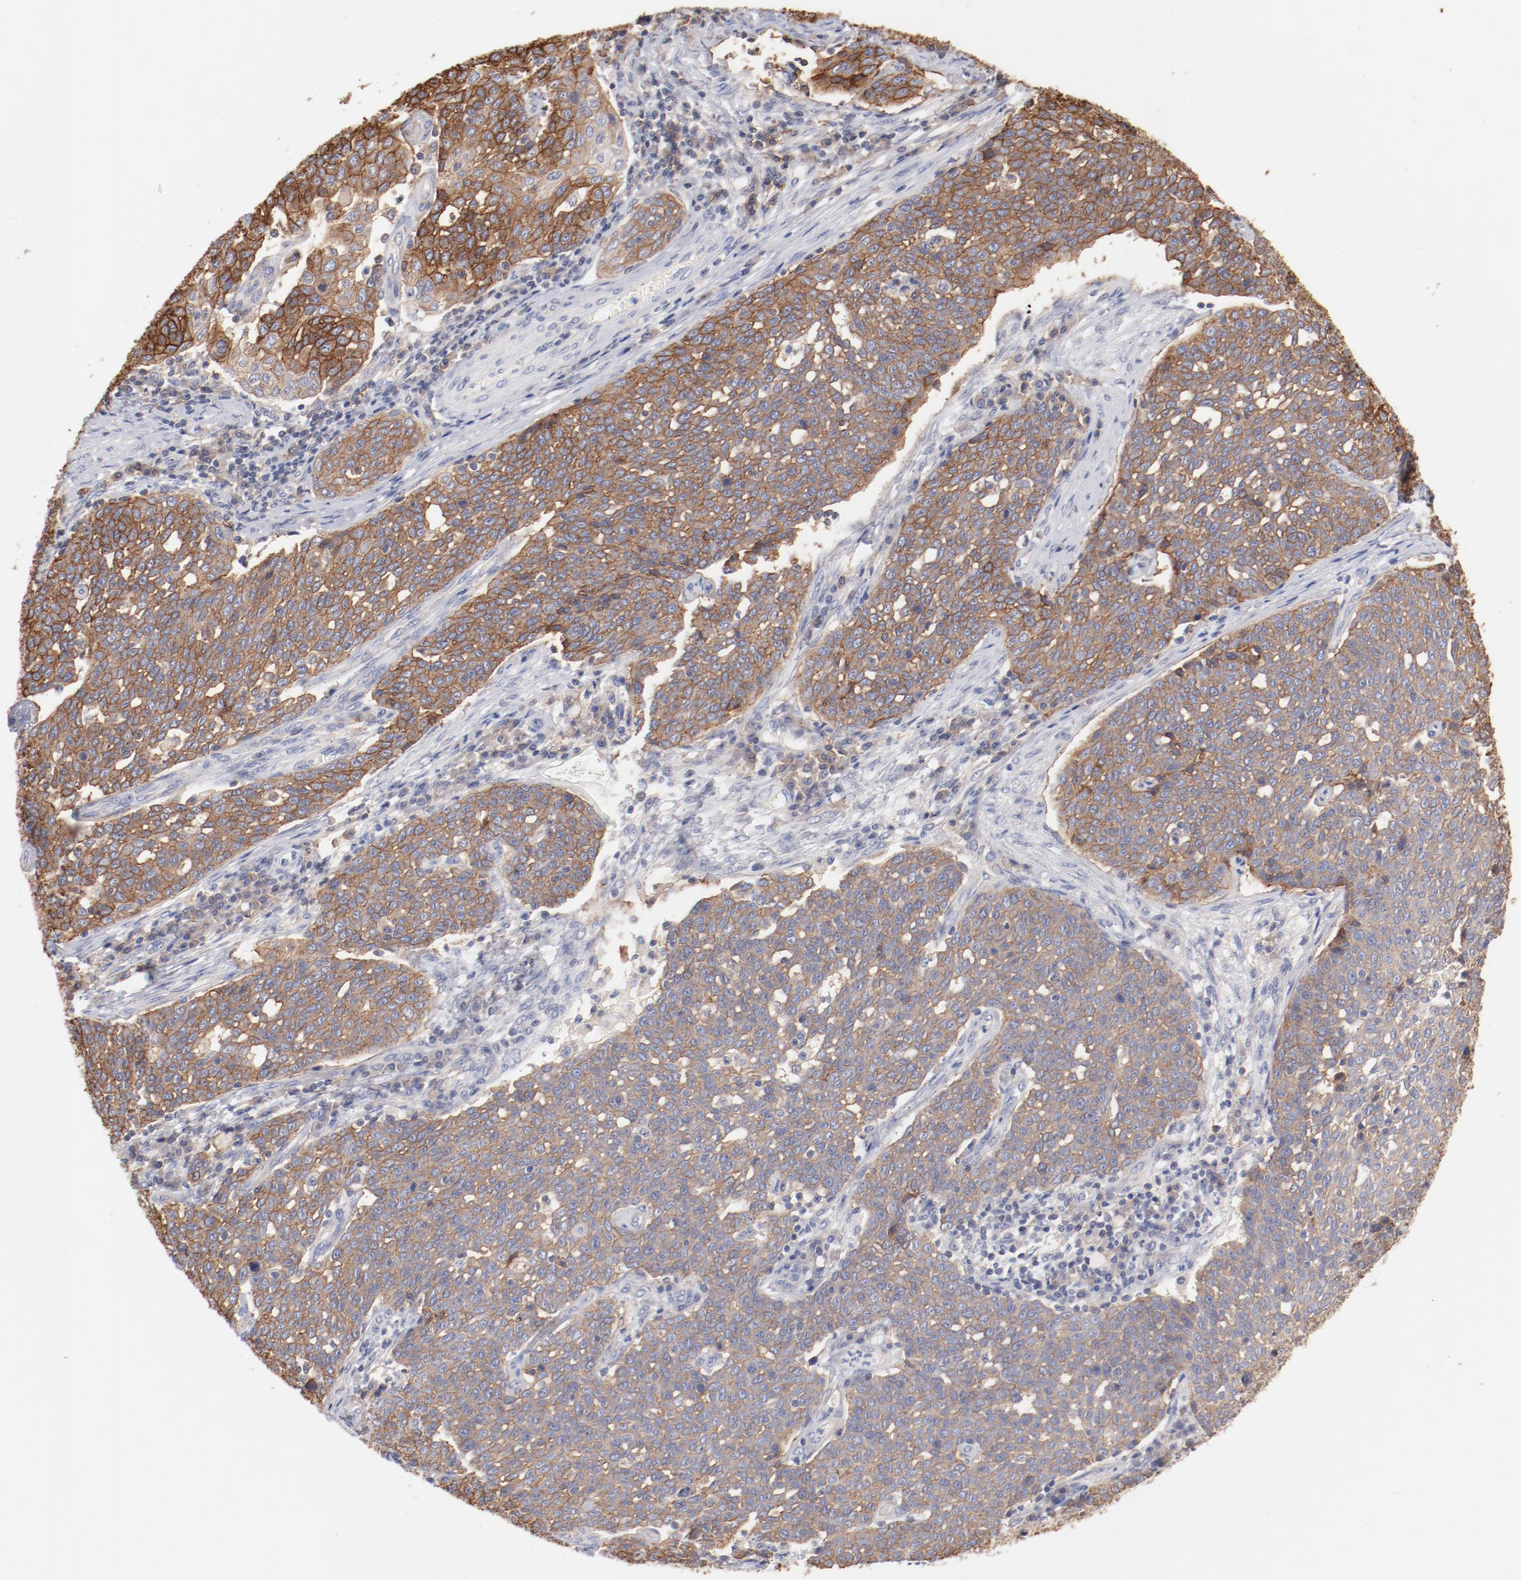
{"staining": {"intensity": "moderate", "quantity": ">75%", "location": "cytoplasmic/membranous"}, "tissue": "cervical cancer", "cell_type": "Tumor cells", "image_type": "cancer", "snomed": [{"axis": "morphology", "description": "Squamous cell carcinoma, NOS"}, {"axis": "topography", "description": "Cervix"}], "caption": "The image demonstrates immunohistochemical staining of cervical squamous cell carcinoma. There is moderate cytoplasmic/membranous expression is present in about >75% of tumor cells.", "gene": "SETD3", "patient": {"sex": "female", "age": 34}}